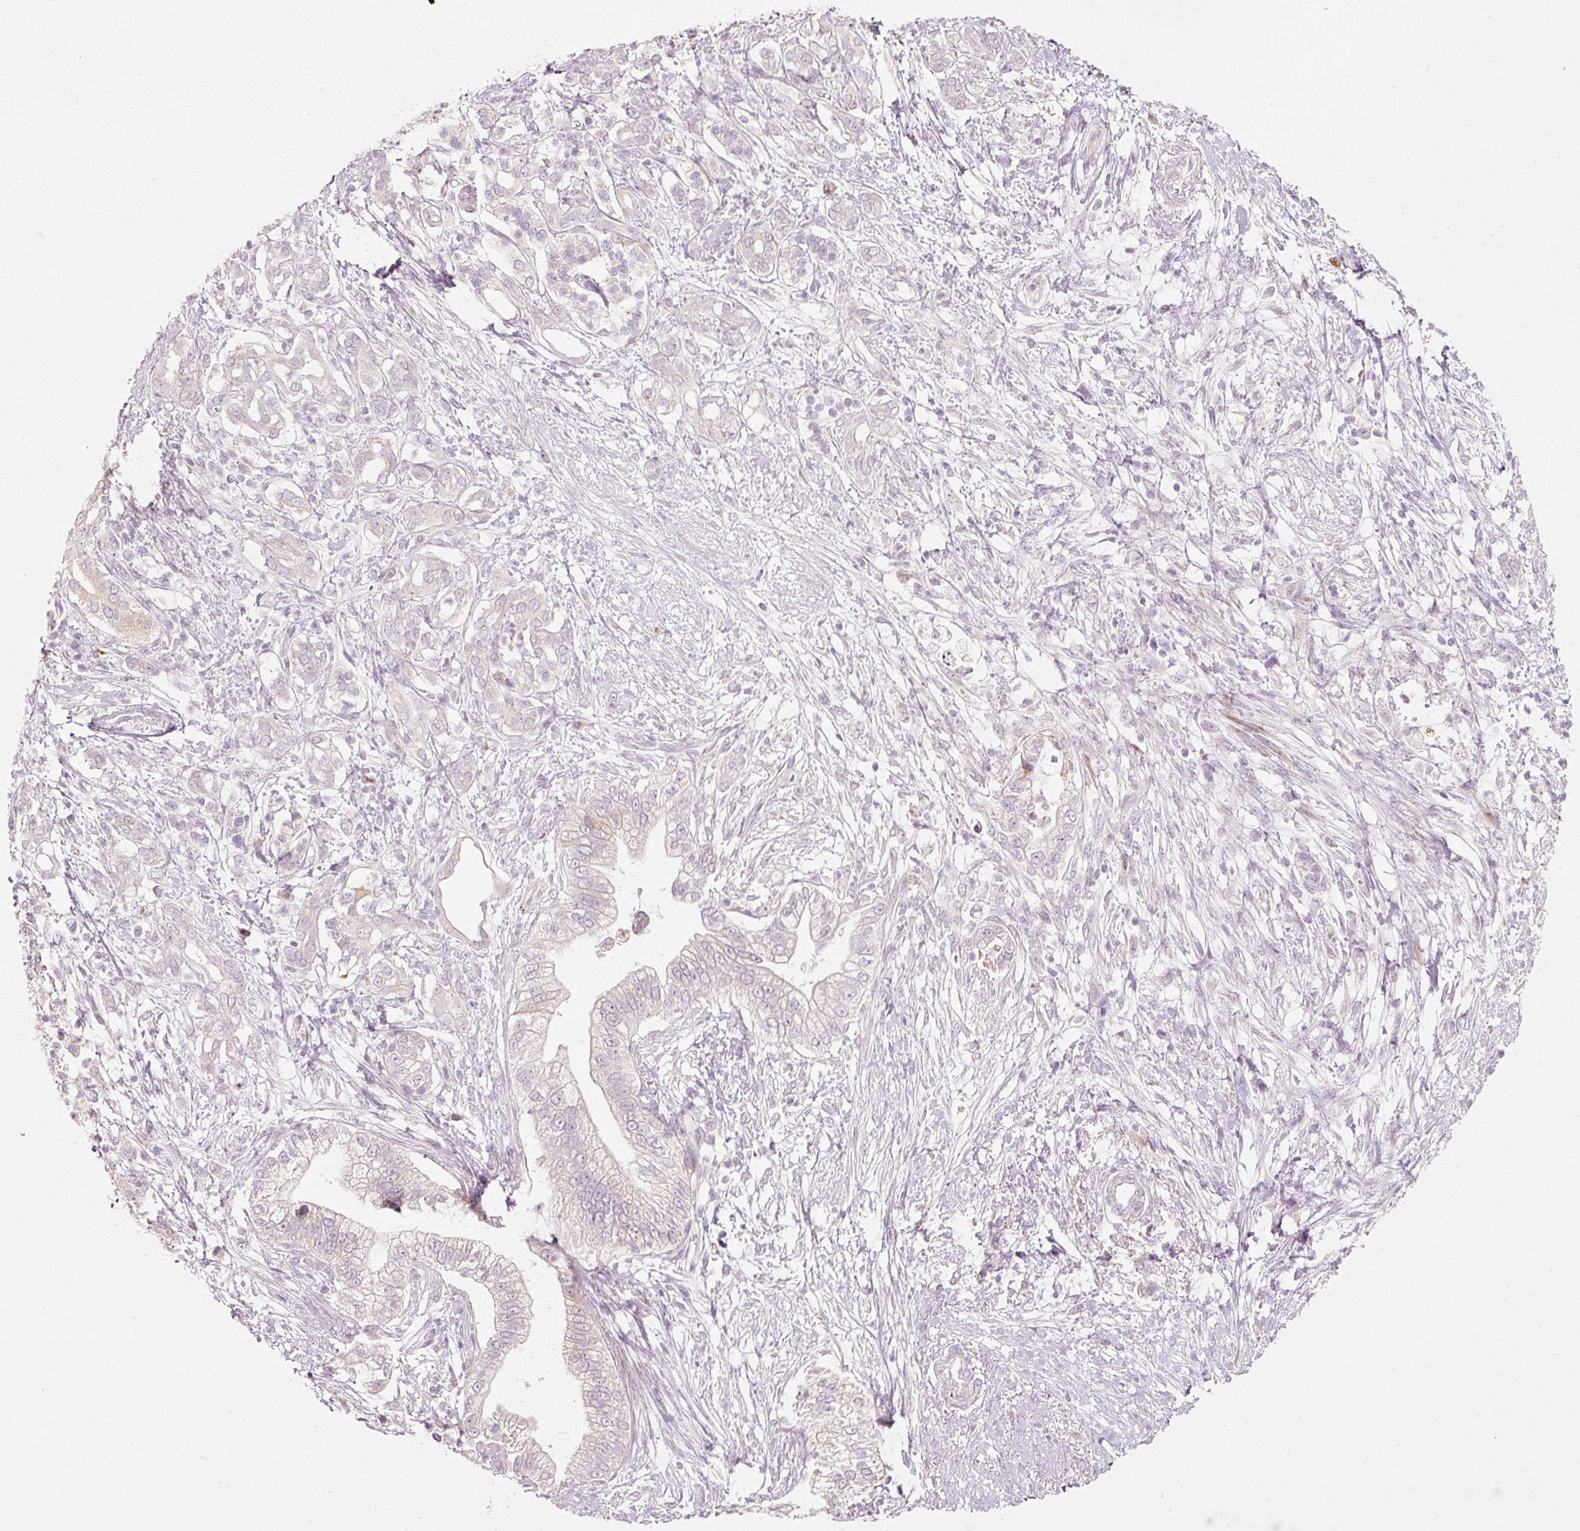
{"staining": {"intensity": "negative", "quantity": "none", "location": "none"}, "tissue": "pancreatic cancer", "cell_type": "Tumor cells", "image_type": "cancer", "snomed": [{"axis": "morphology", "description": "Adenocarcinoma, NOS"}, {"axis": "topography", "description": "Pancreas"}], "caption": "Immunohistochemistry (IHC) micrograph of pancreatic cancer stained for a protein (brown), which reveals no expression in tumor cells.", "gene": "SLC20A1", "patient": {"sex": "male", "age": 70}}